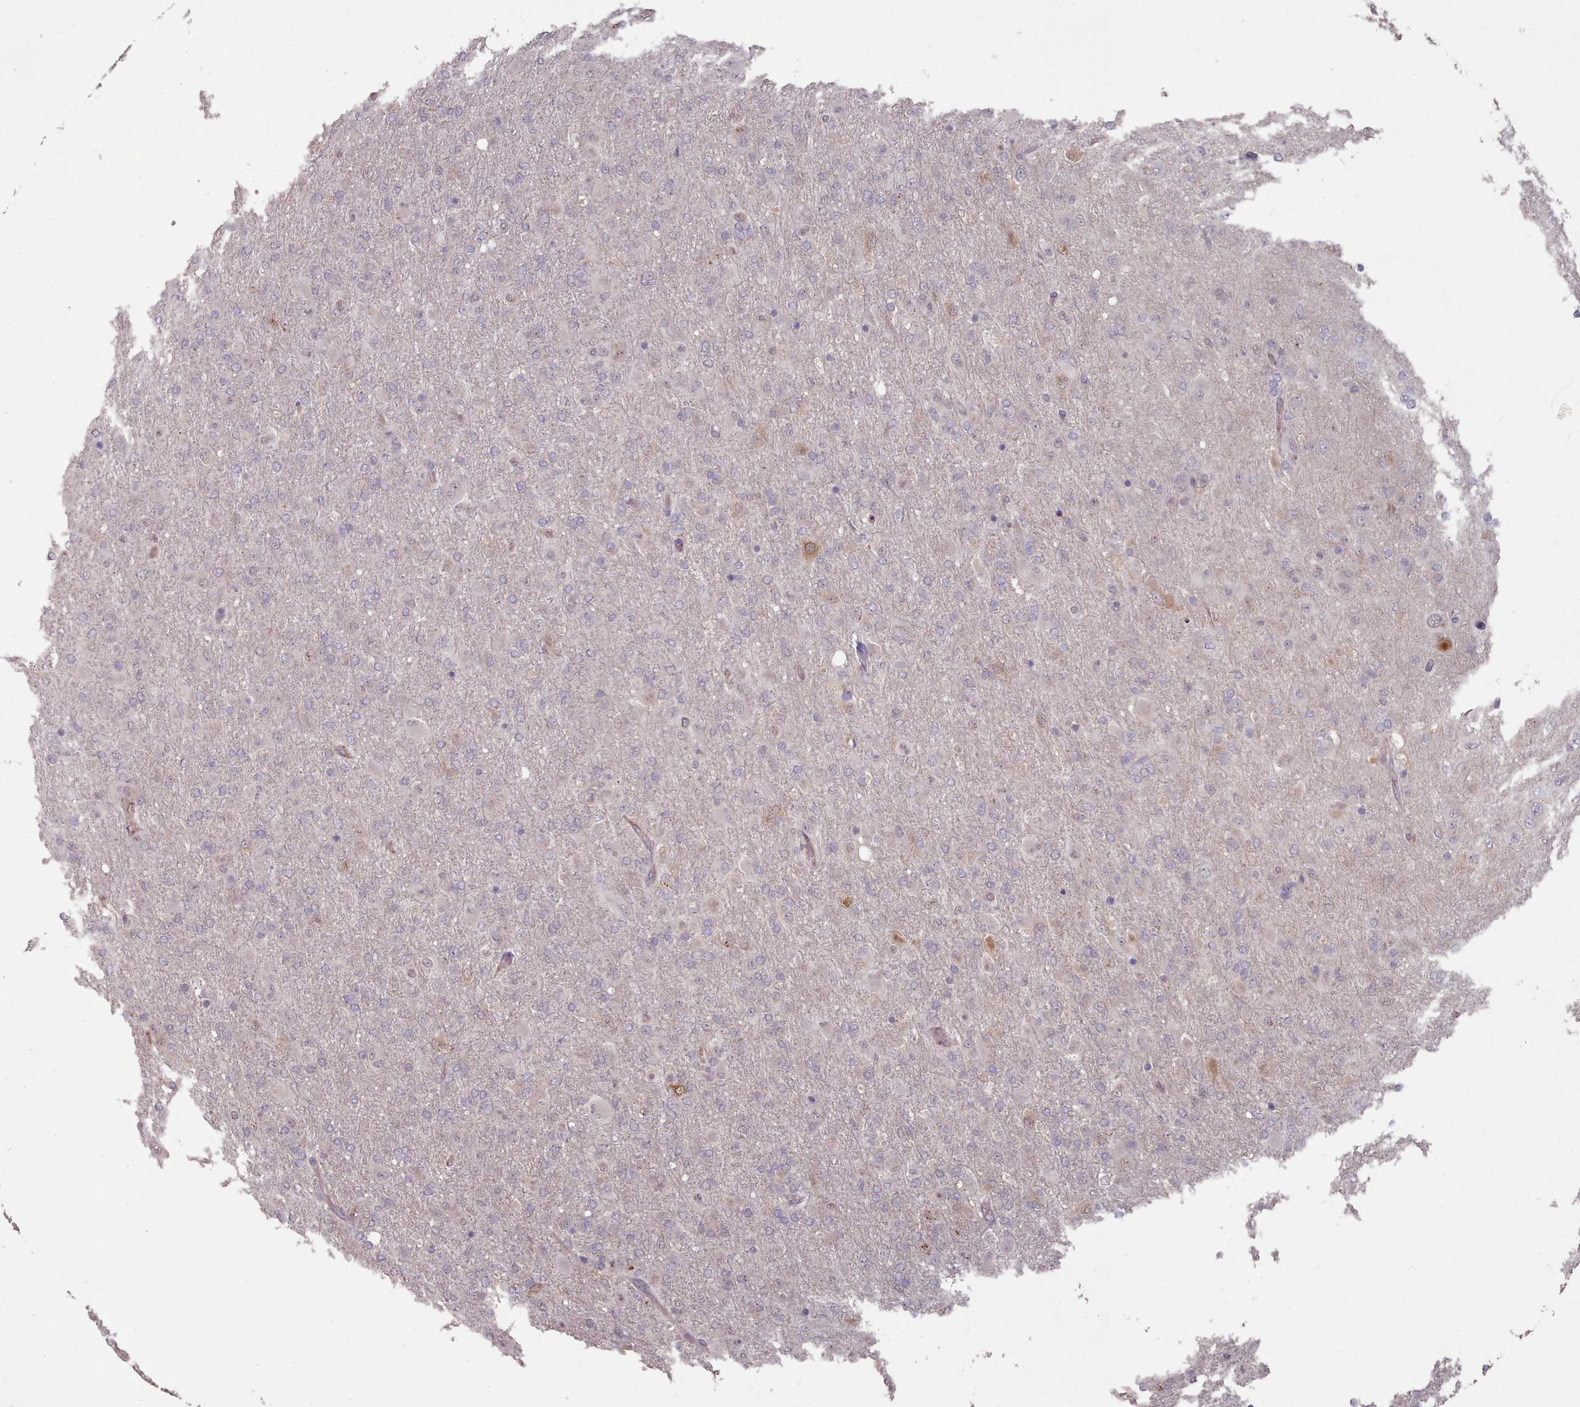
{"staining": {"intensity": "moderate", "quantity": "<25%", "location": "cytoplasmic/membranous"}, "tissue": "glioma", "cell_type": "Tumor cells", "image_type": "cancer", "snomed": [{"axis": "morphology", "description": "Glioma, malignant, Low grade"}, {"axis": "topography", "description": "Brain"}], "caption": "Immunohistochemistry image of neoplastic tissue: glioma stained using IHC demonstrates low levels of moderate protein expression localized specifically in the cytoplasmic/membranous of tumor cells, appearing as a cytoplasmic/membranous brown color.", "gene": "ERCC6L", "patient": {"sex": "male", "age": 65}}